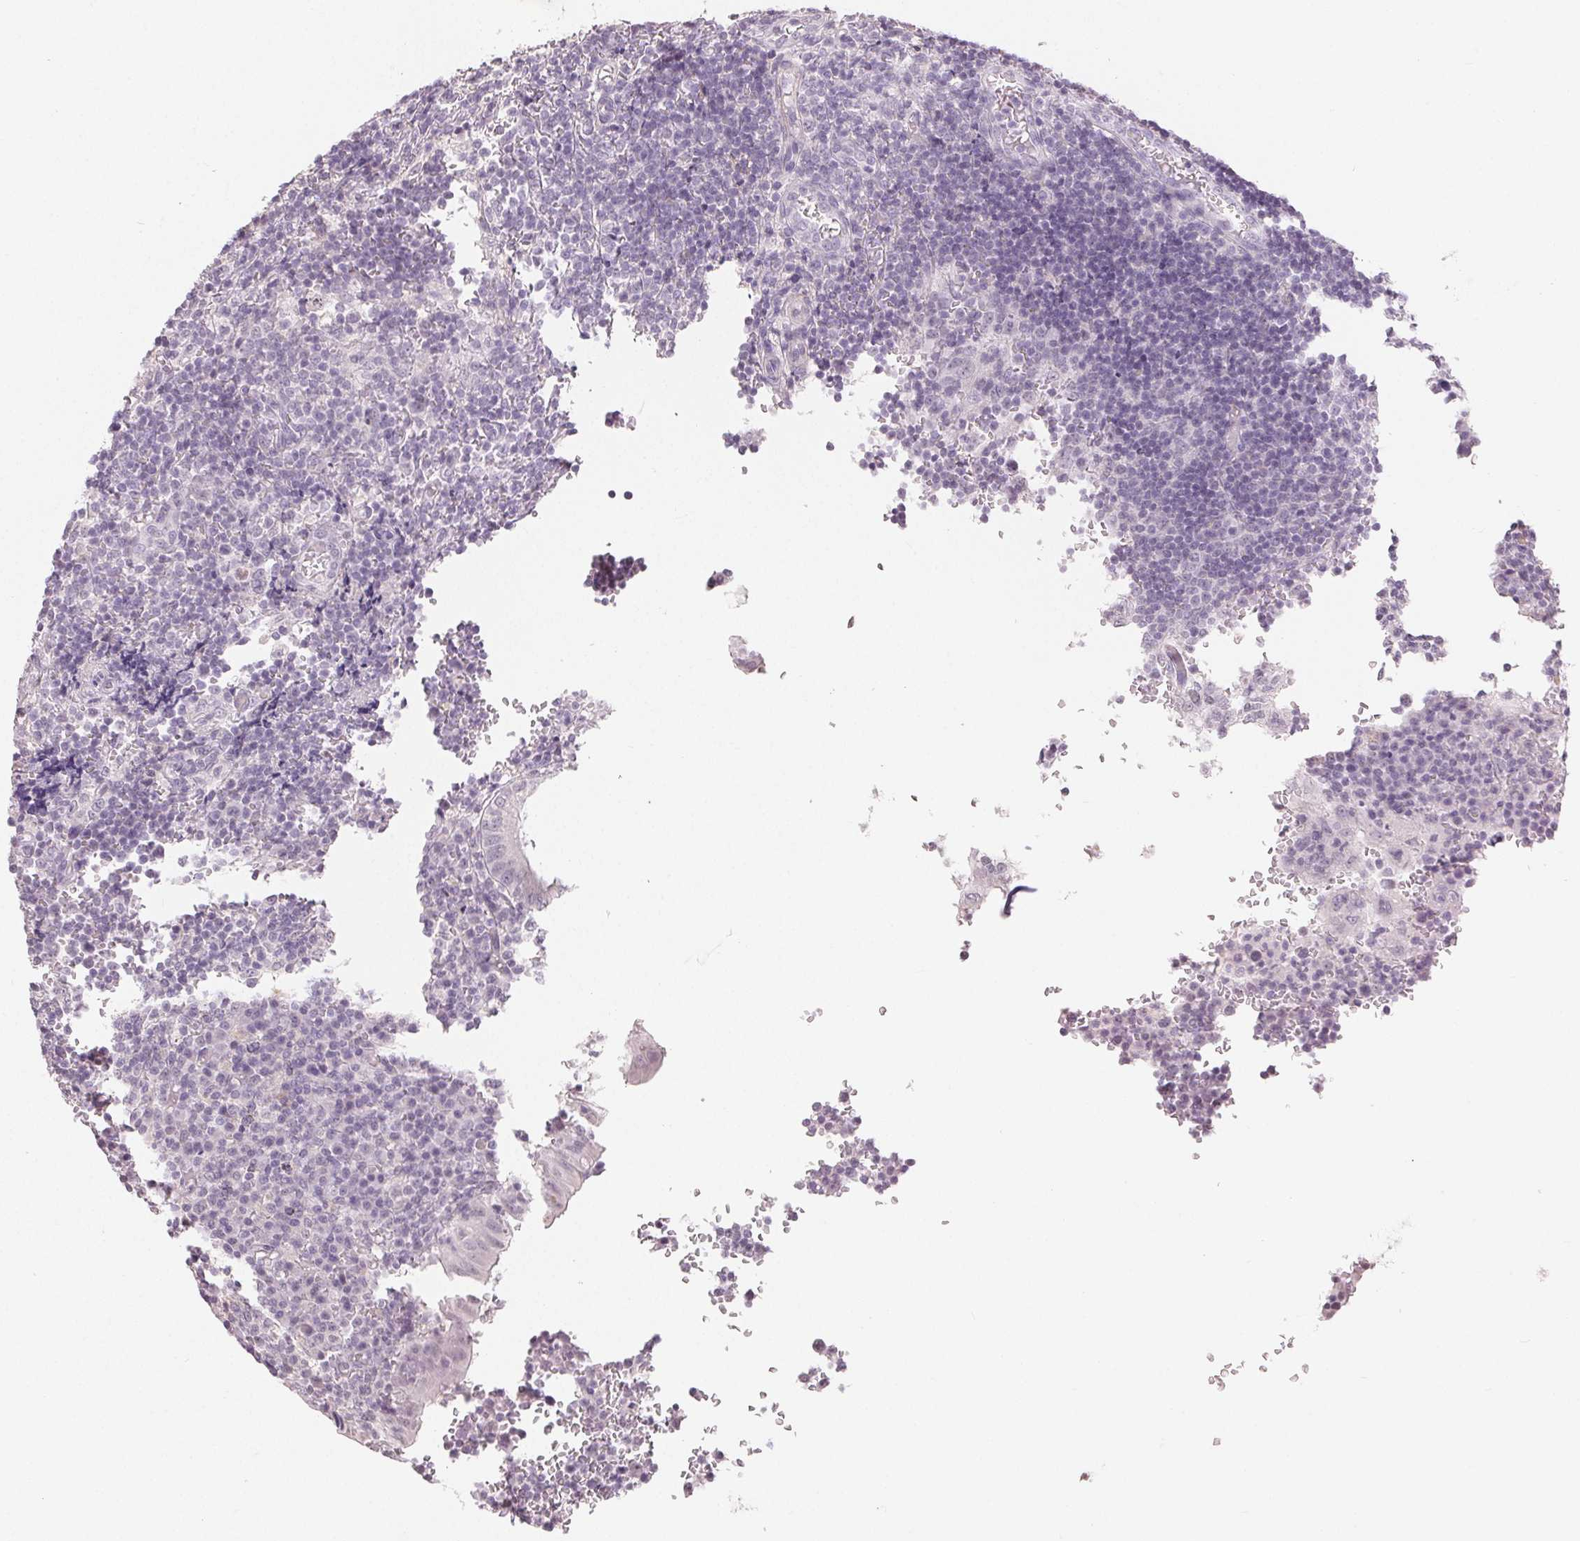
{"staining": {"intensity": "negative", "quantity": "none", "location": "none"}, "tissue": "appendix", "cell_type": "Glandular cells", "image_type": "normal", "snomed": [{"axis": "morphology", "description": "Normal tissue, NOS"}, {"axis": "topography", "description": "Appendix"}], "caption": "Protein analysis of normal appendix exhibits no significant expression in glandular cells.", "gene": "TMEM174", "patient": {"sex": "male", "age": 18}}